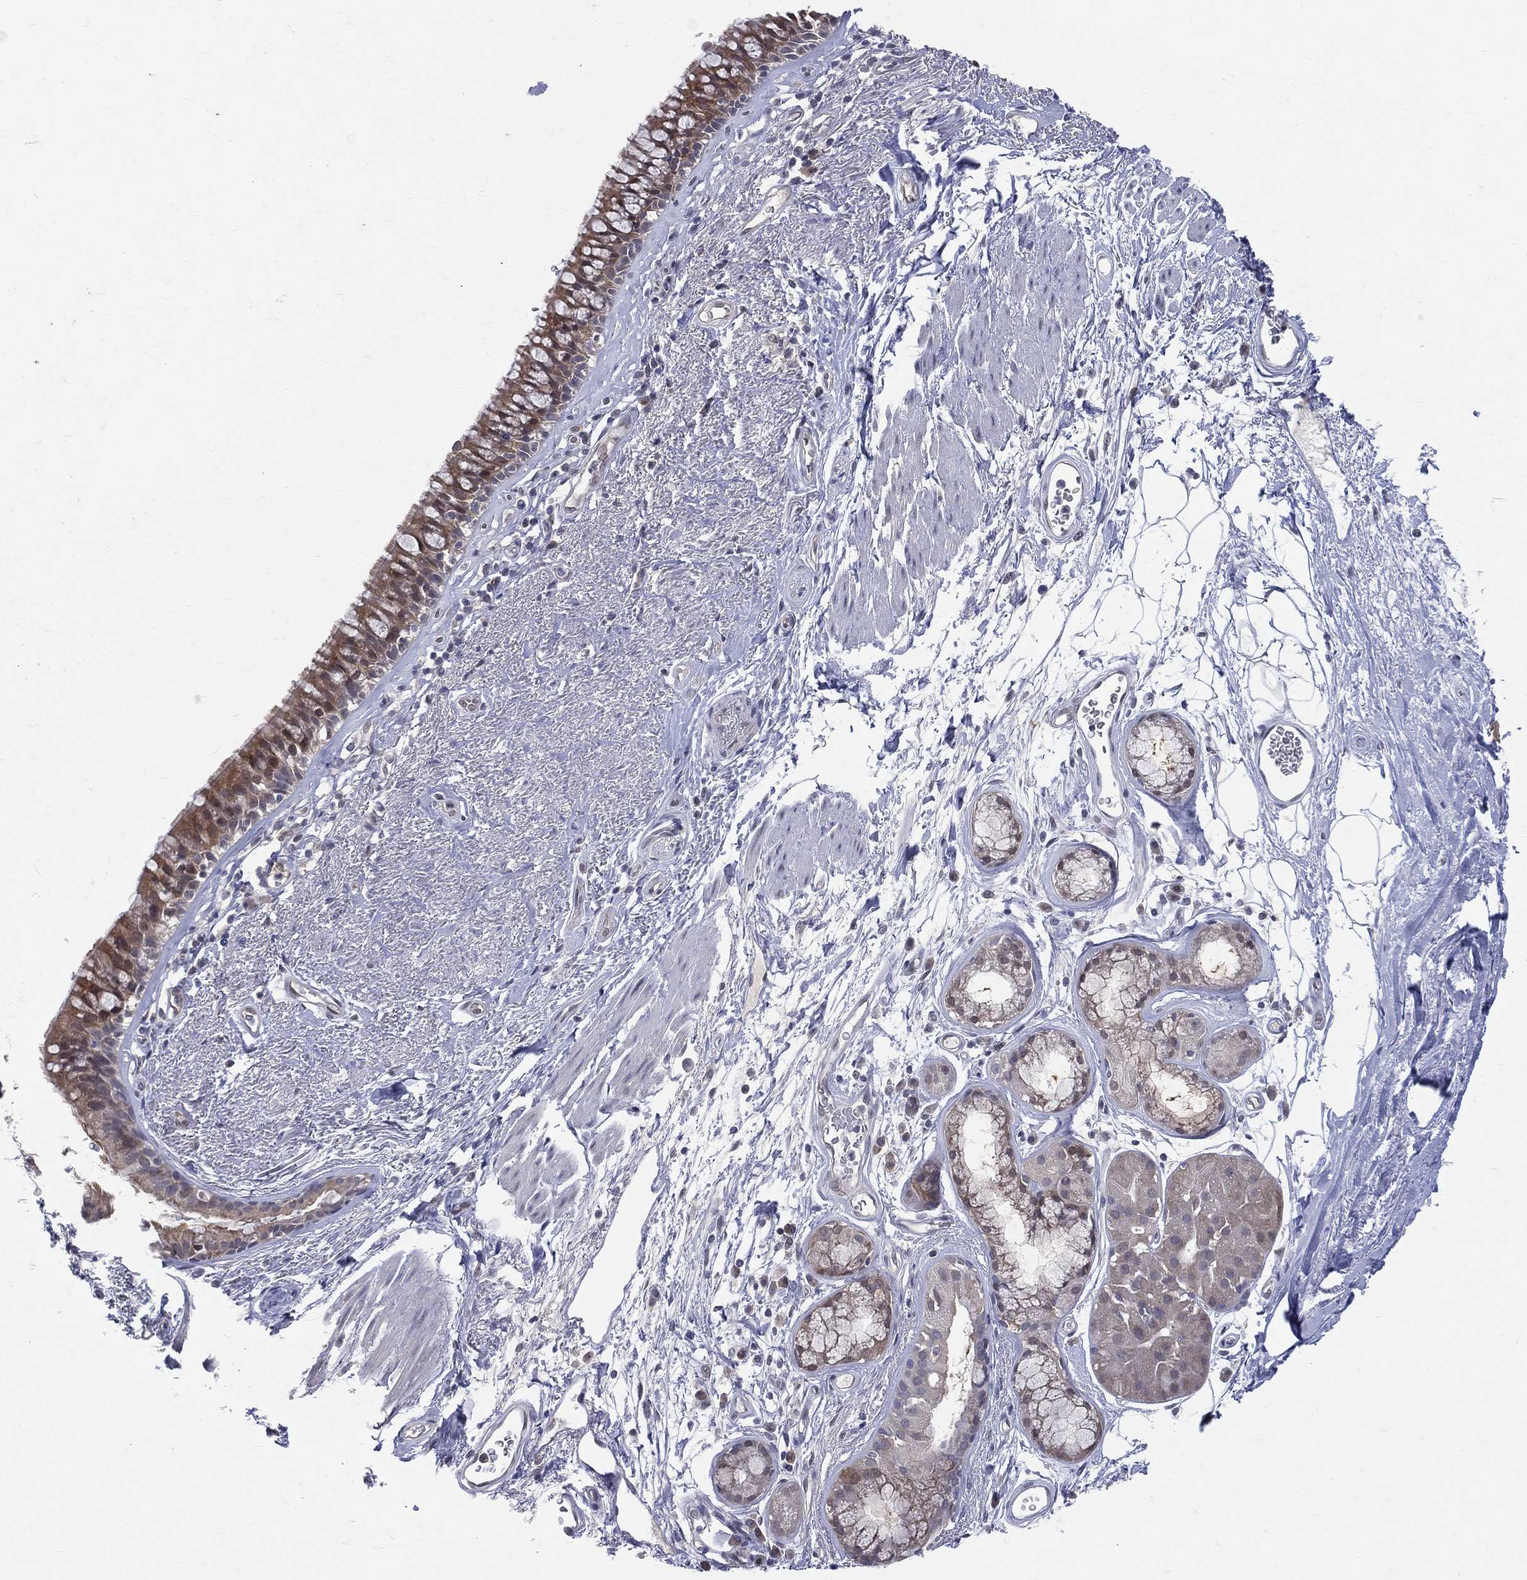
{"staining": {"intensity": "moderate", "quantity": "<25%", "location": "cytoplasmic/membranous"}, "tissue": "bronchus", "cell_type": "Respiratory epithelial cells", "image_type": "normal", "snomed": [{"axis": "morphology", "description": "Normal tissue, NOS"}, {"axis": "topography", "description": "Bronchus"}], "caption": "This is a micrograph of IHC staining of benign bronchus, which shows moderate staining in the cytoplasmic/membranous of respiratory epithelial cells.", "gene": "DLG4", "patient": {"sex": "male", "age": 82}}